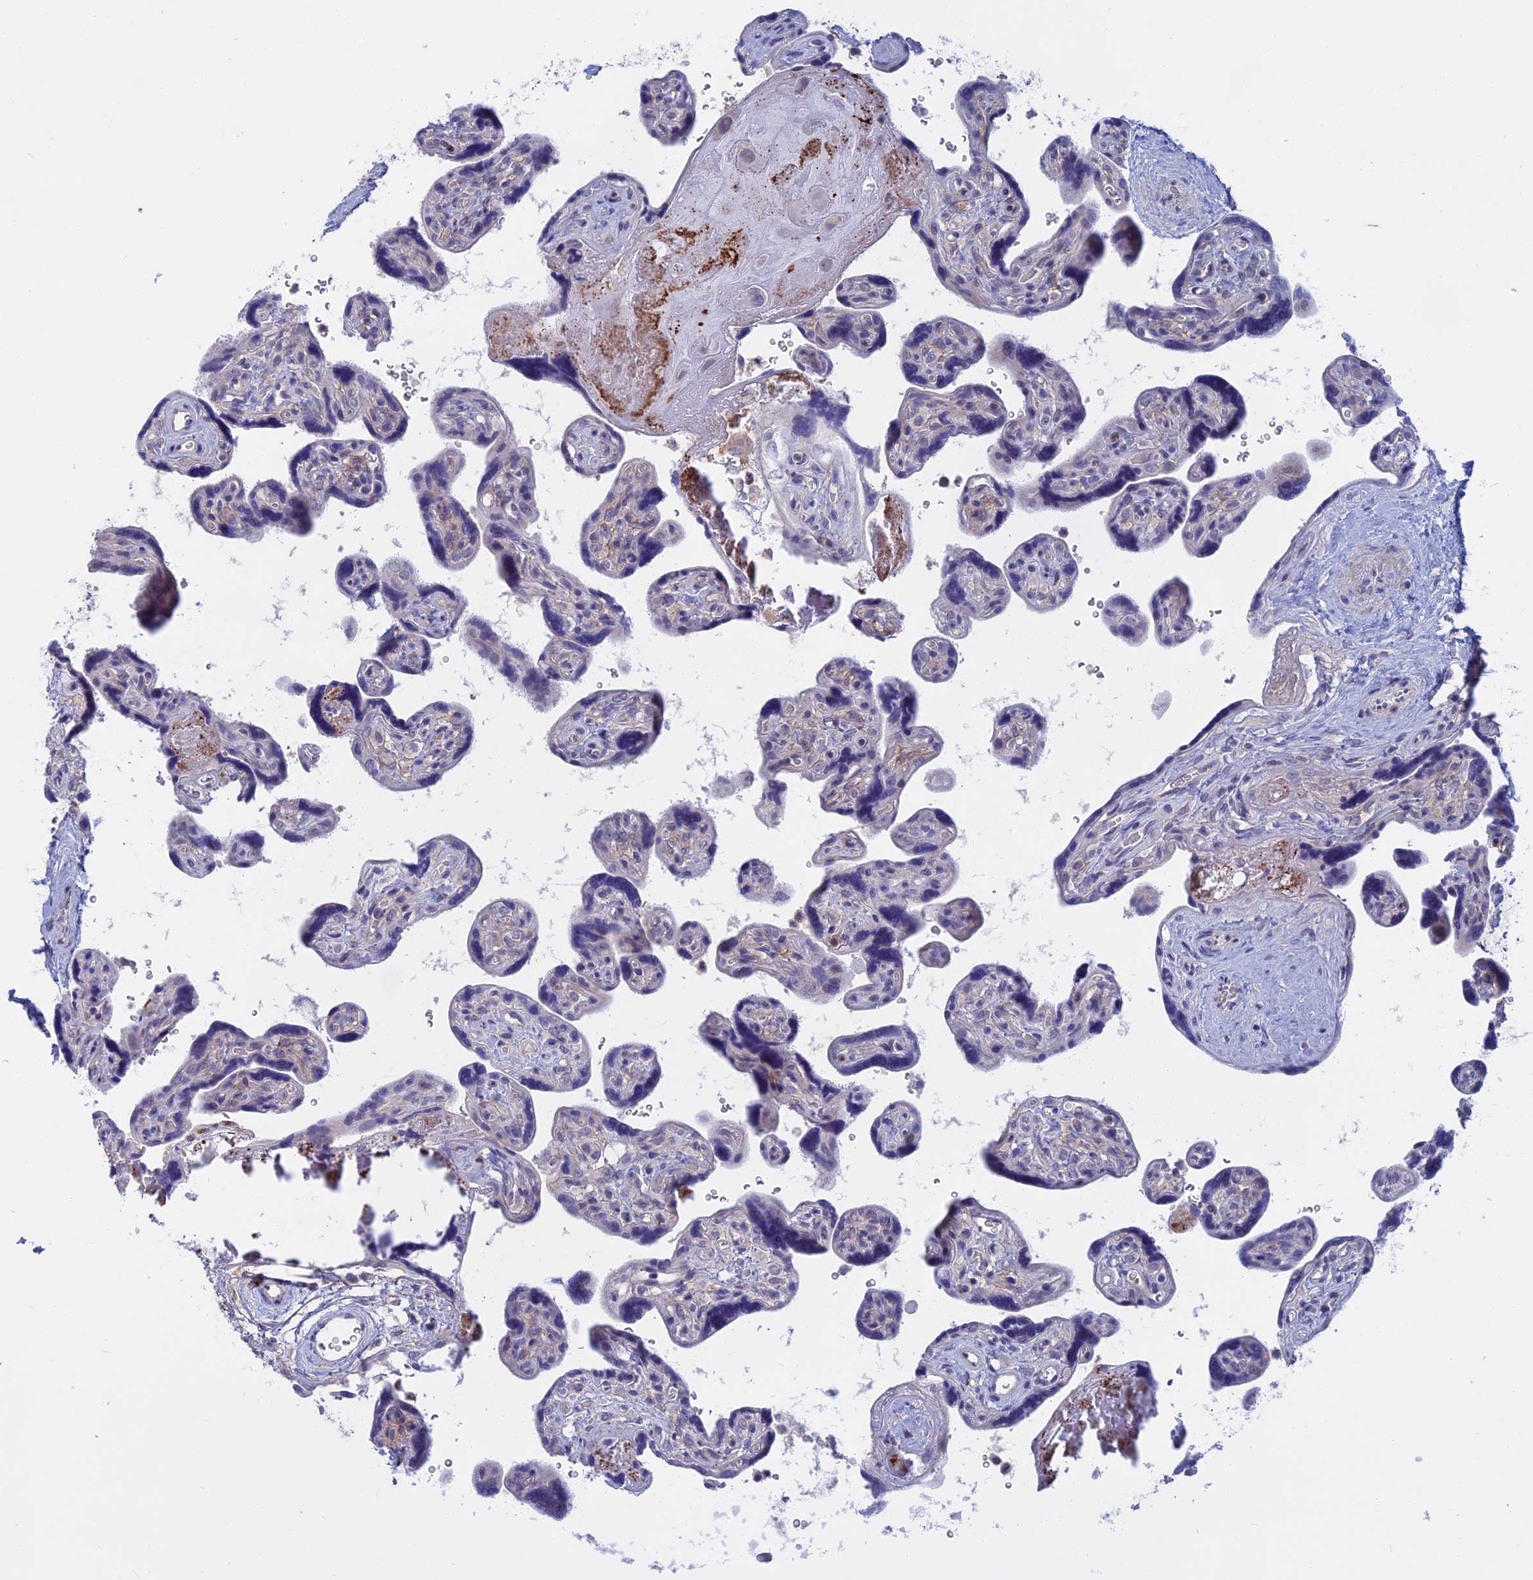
{"staining": {"intensity": "negative", "quantity": "none", "location": "none"}, "tissue": "placenta", "cell_type": "Decidual cells", "image_type": "normal", "snomed": [{"axis": "morphology", "description": "Normal tissue, NOS"}, {"axis": "topography", "description": "Placenta"}], "caption": "Benign placenta was stained to show a protein in brown. There is no significant positivity in decidual cells. Nuclei are stained in blue.", "gene": "SLC2A6", "patient": {"sex": "female", "age": 39}}